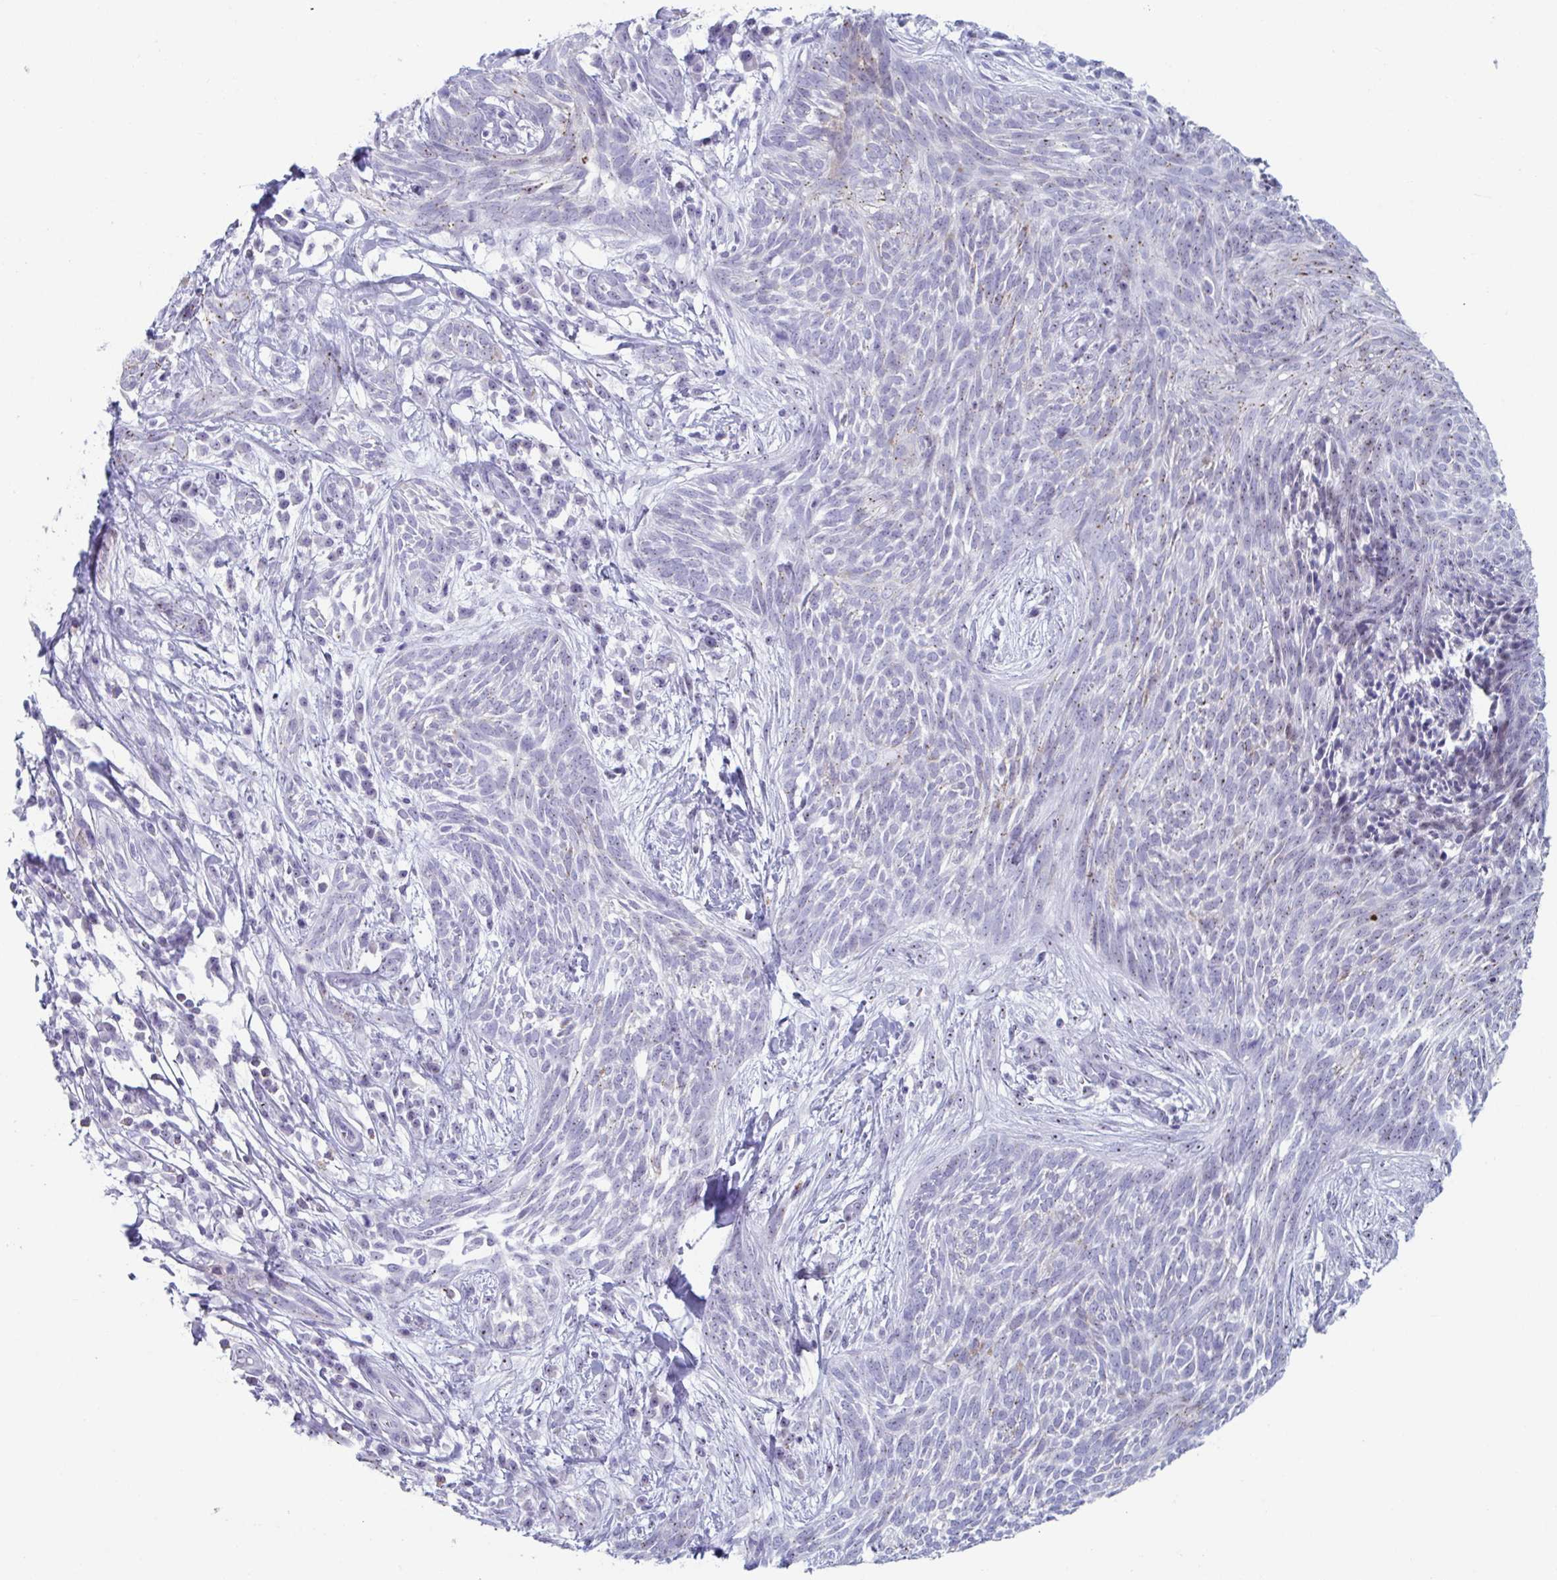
{"staining": {"intensity": "weak", "quantity": "<25%", "location": "nuclear"}, "tissue": "skin cancer", "cell_type": "Tumor cells", "image_type": "cancer", "snomed": [{"axis": "morphology", "description": "Basal cell carcinoma"}, {"axis": "topography", "description": "Skin"}, {"axis": "topography", "description": "Skin, foot"}], "caption": "Immunohistochemical staining of human basal cell carcinoma (skin) exhibits no significant staining in tumor cells.", "gene": "CYP4F11", "patient": {"sex": "female", "age": 86}}